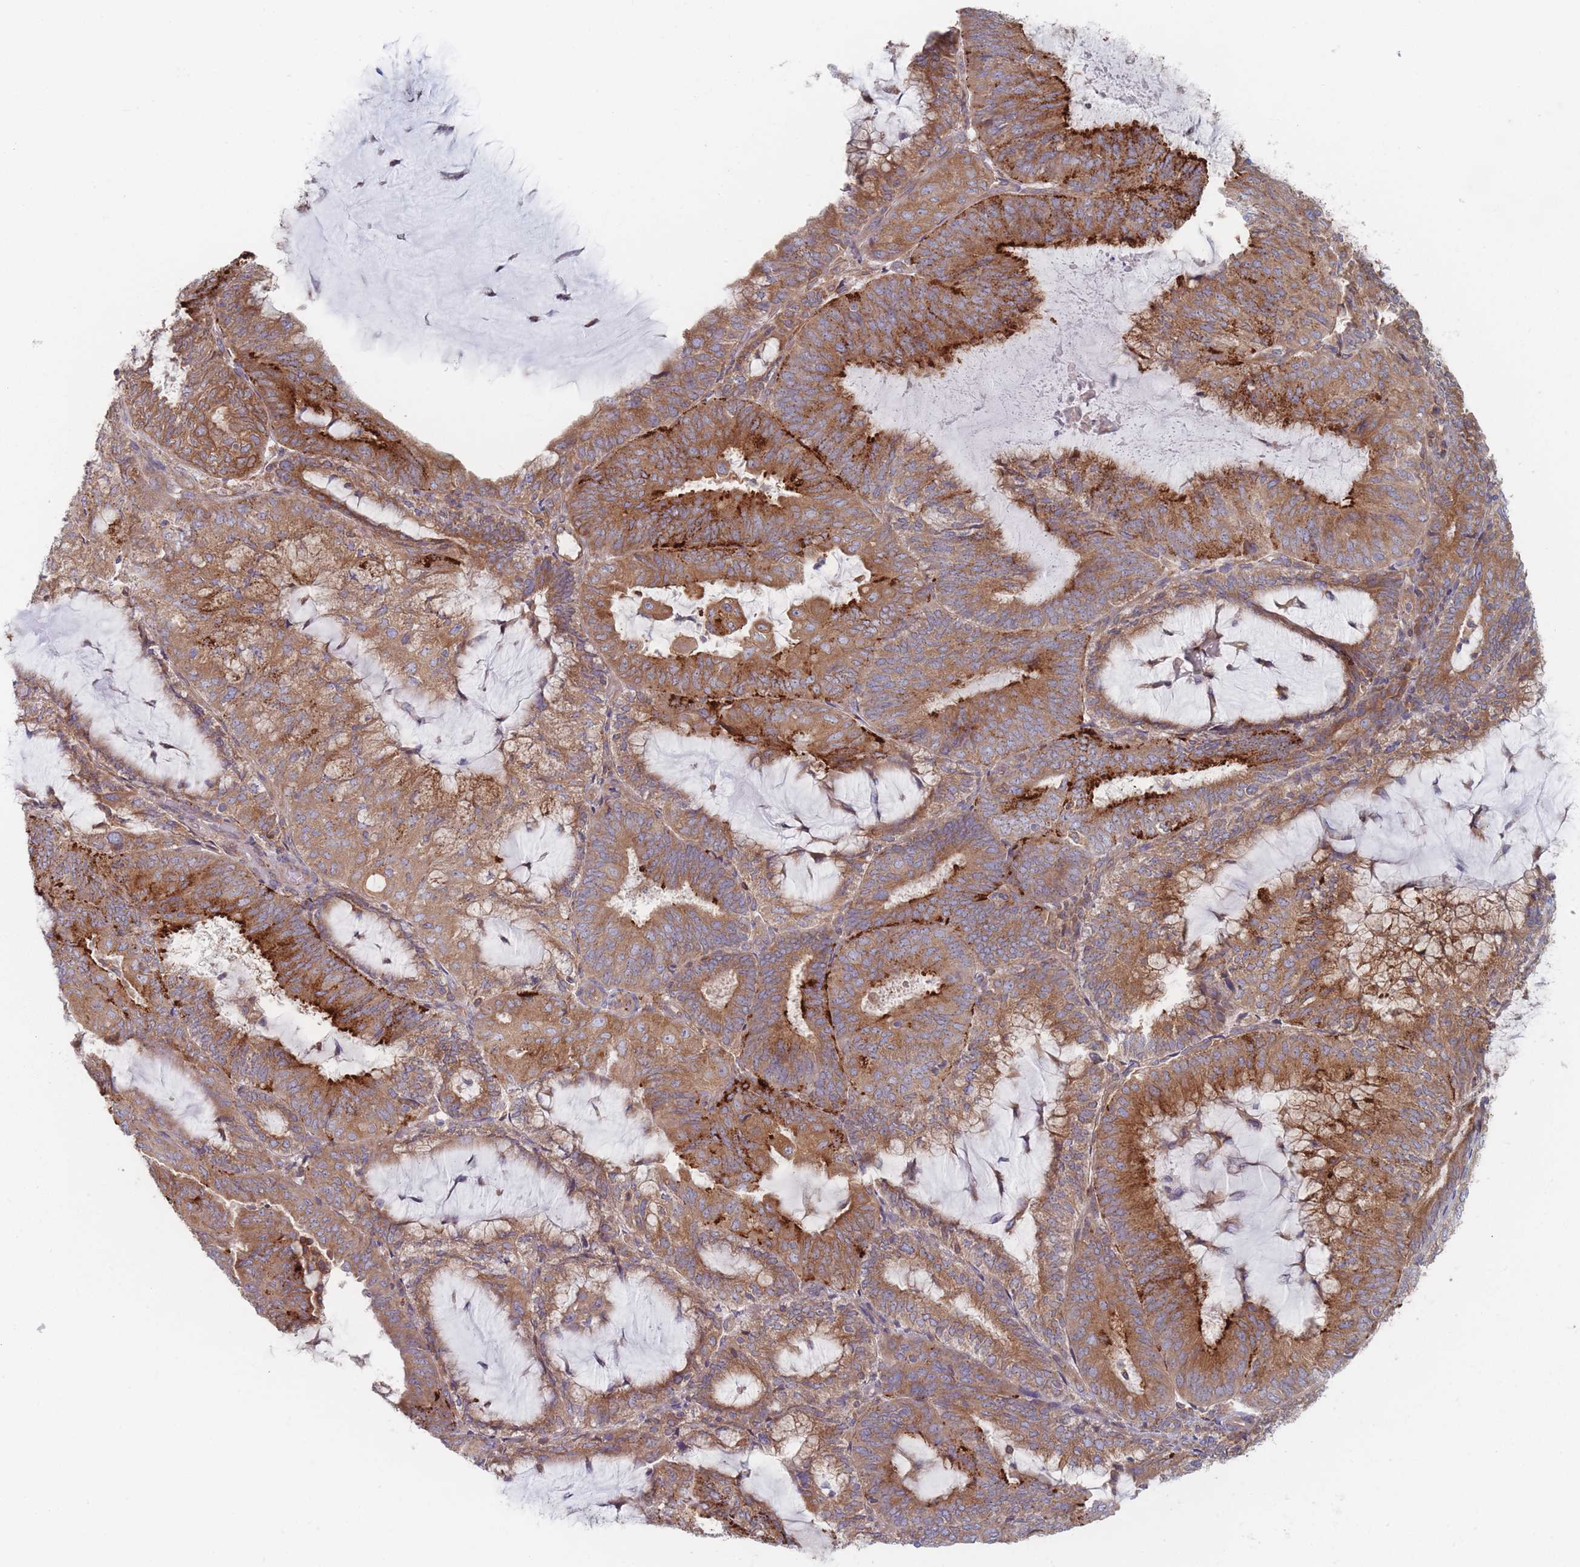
{"staining": {"intensity": "moderate", "quantity": ">75%", "location": "cytoplasmic/membranous"}, "tissue": "endometrial cancer", "cell_type": "Tumor cells", "image_type": "cancer", "snomed": [{"axis": "morphology", "description": "Adenocarcinoma, NOS"}, {"axis": "topography", "description": "Endometrium"}], "caption": "Protein expression analysis of human adenocarcinoma (endometrial) reveals moderate cytoplasmic/membranous expression in about >75% of tumor cells. The protein of interest is shown in brown color, while the nuclei are stained blue.", "gene": "KDSR", "patient": {"sex": "female", "age": 81}}